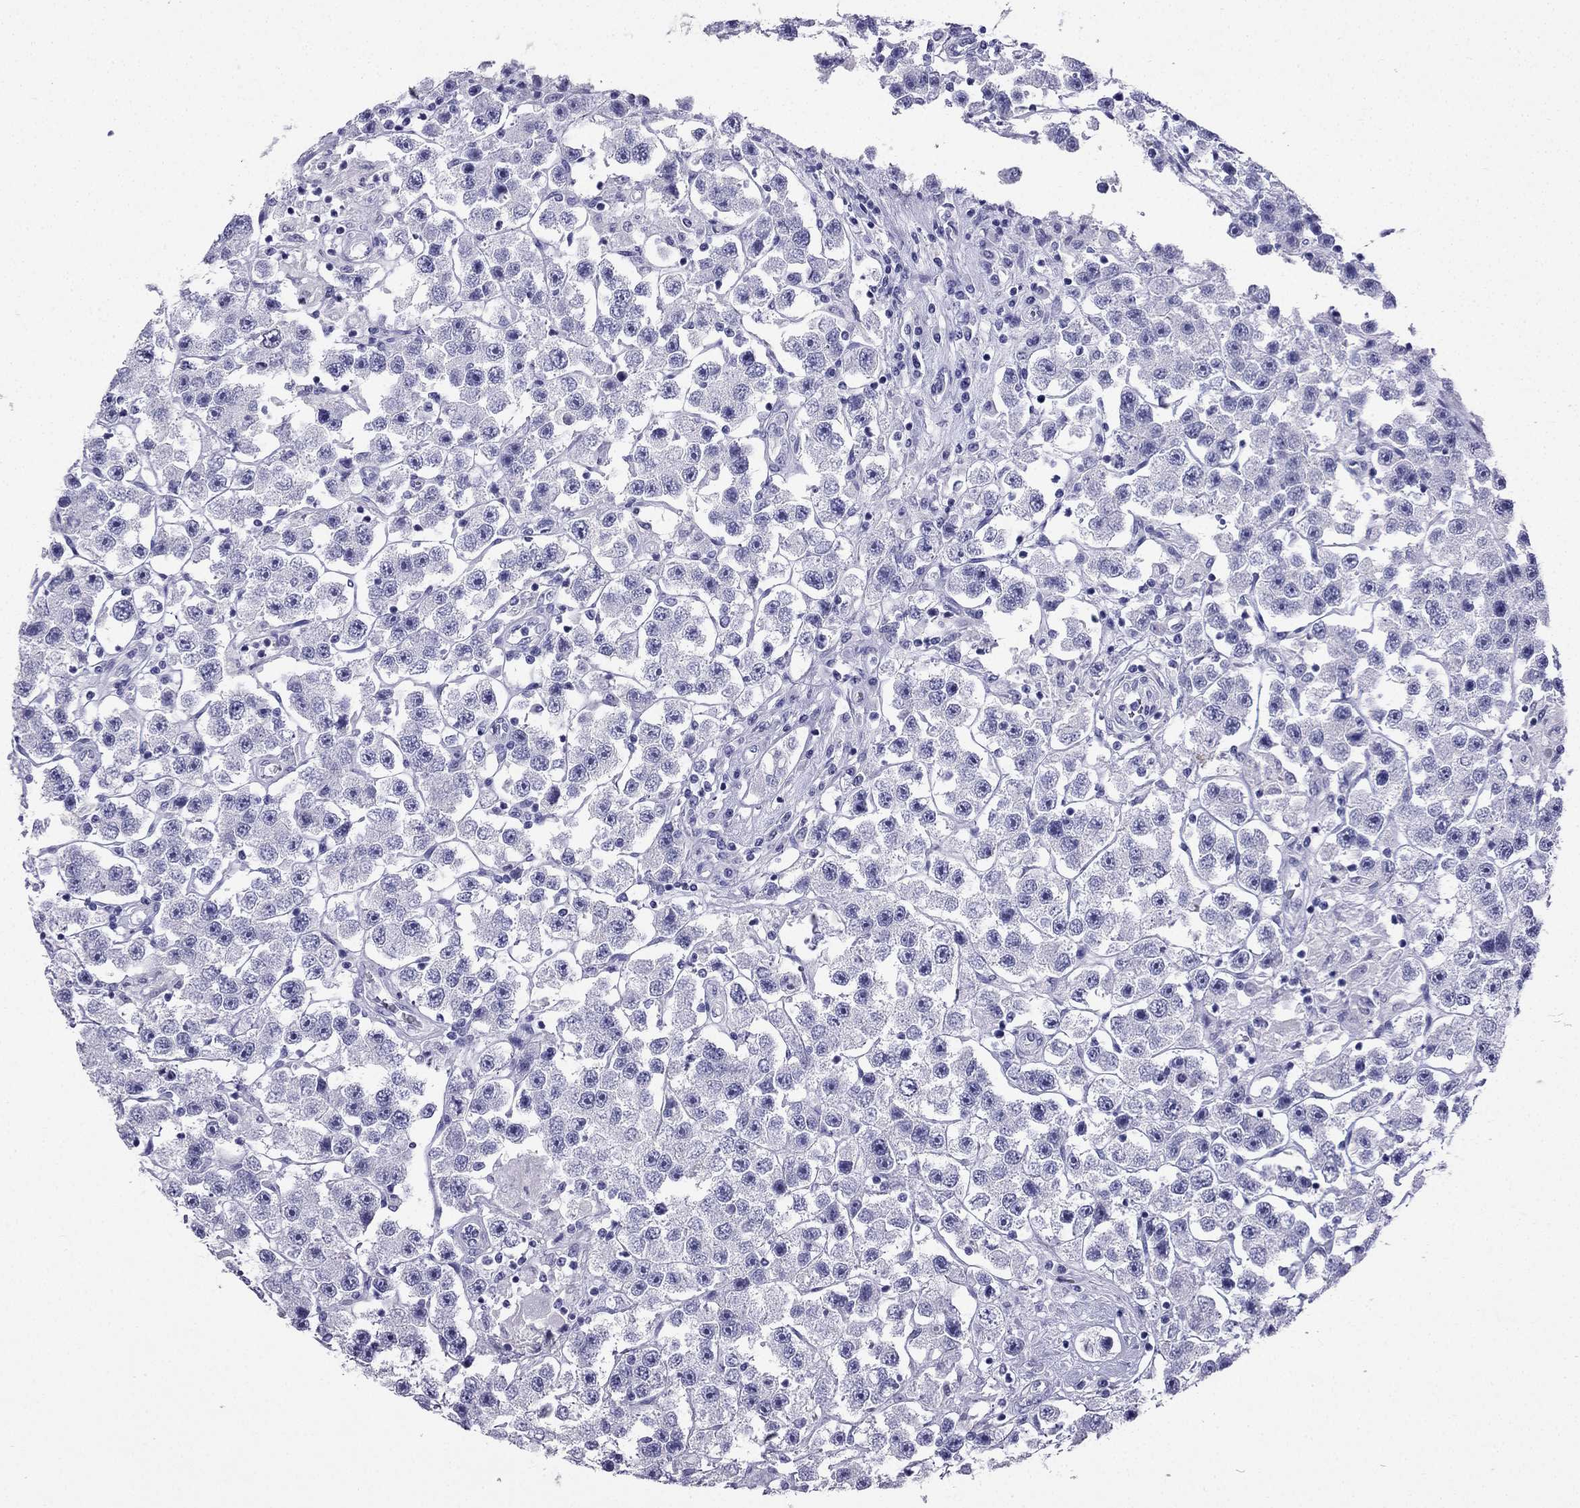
{"staining": {"intensity": "negative", "quantity": "none", "location": "none"}, "tissue": "testis cancer", "cell_type": "Tumor cells", "image_type": "cancer", "snomed": [{"axis": "morphology", "description": "Seminoma, NOS"}, {"axis": "topography", "description": "Testis"}], "caption": "Micrograph shows no protein expression in tumor cells of seminoma (testis) tissue.", "gene": "SLC18A2", "patient": {"sex": "male", "age": 45}}